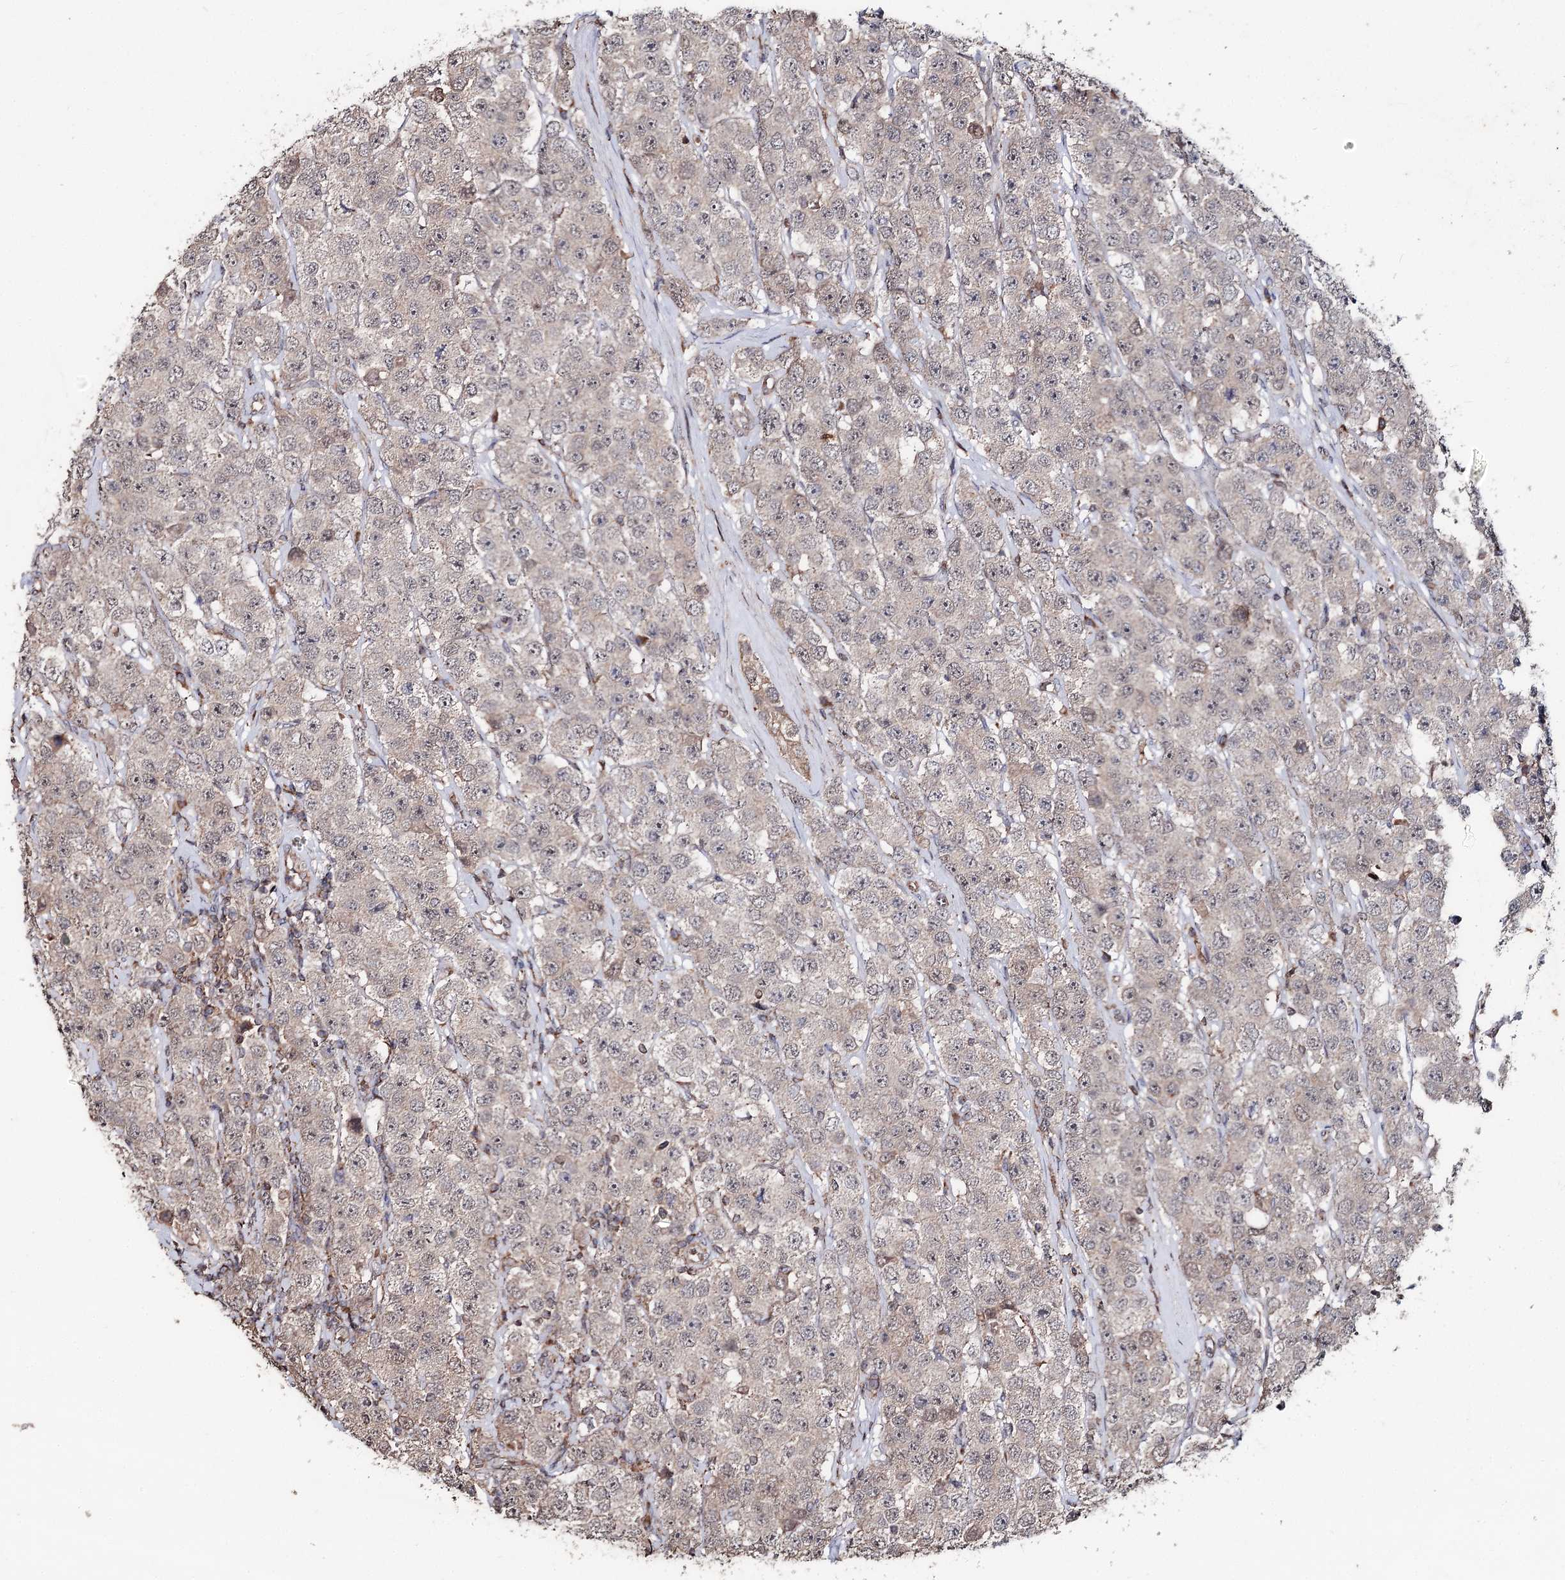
{"staining": {"intensity": "weak", "quantity": "<25%", "location": "cytoplasmic/membranous"}, "tissue": "testis cancer", "cell_type": "Tumor cells", "image_type": "cancer", "snomed": [{"axis": "morphology", "description": "Seminoma, NOS"}, {"axis": "topography", "description": "Testis"}], "caption": "High magnification brightfield microscopy of seminoma (testis) stained with DAB (3,3'-diaminobenzidine) (brown) and counterstained with hematoxylin (blue): tumor cells show no significant expression.", "gene": "MINDY3", "patient": {"sex": "male", "age": 28}}